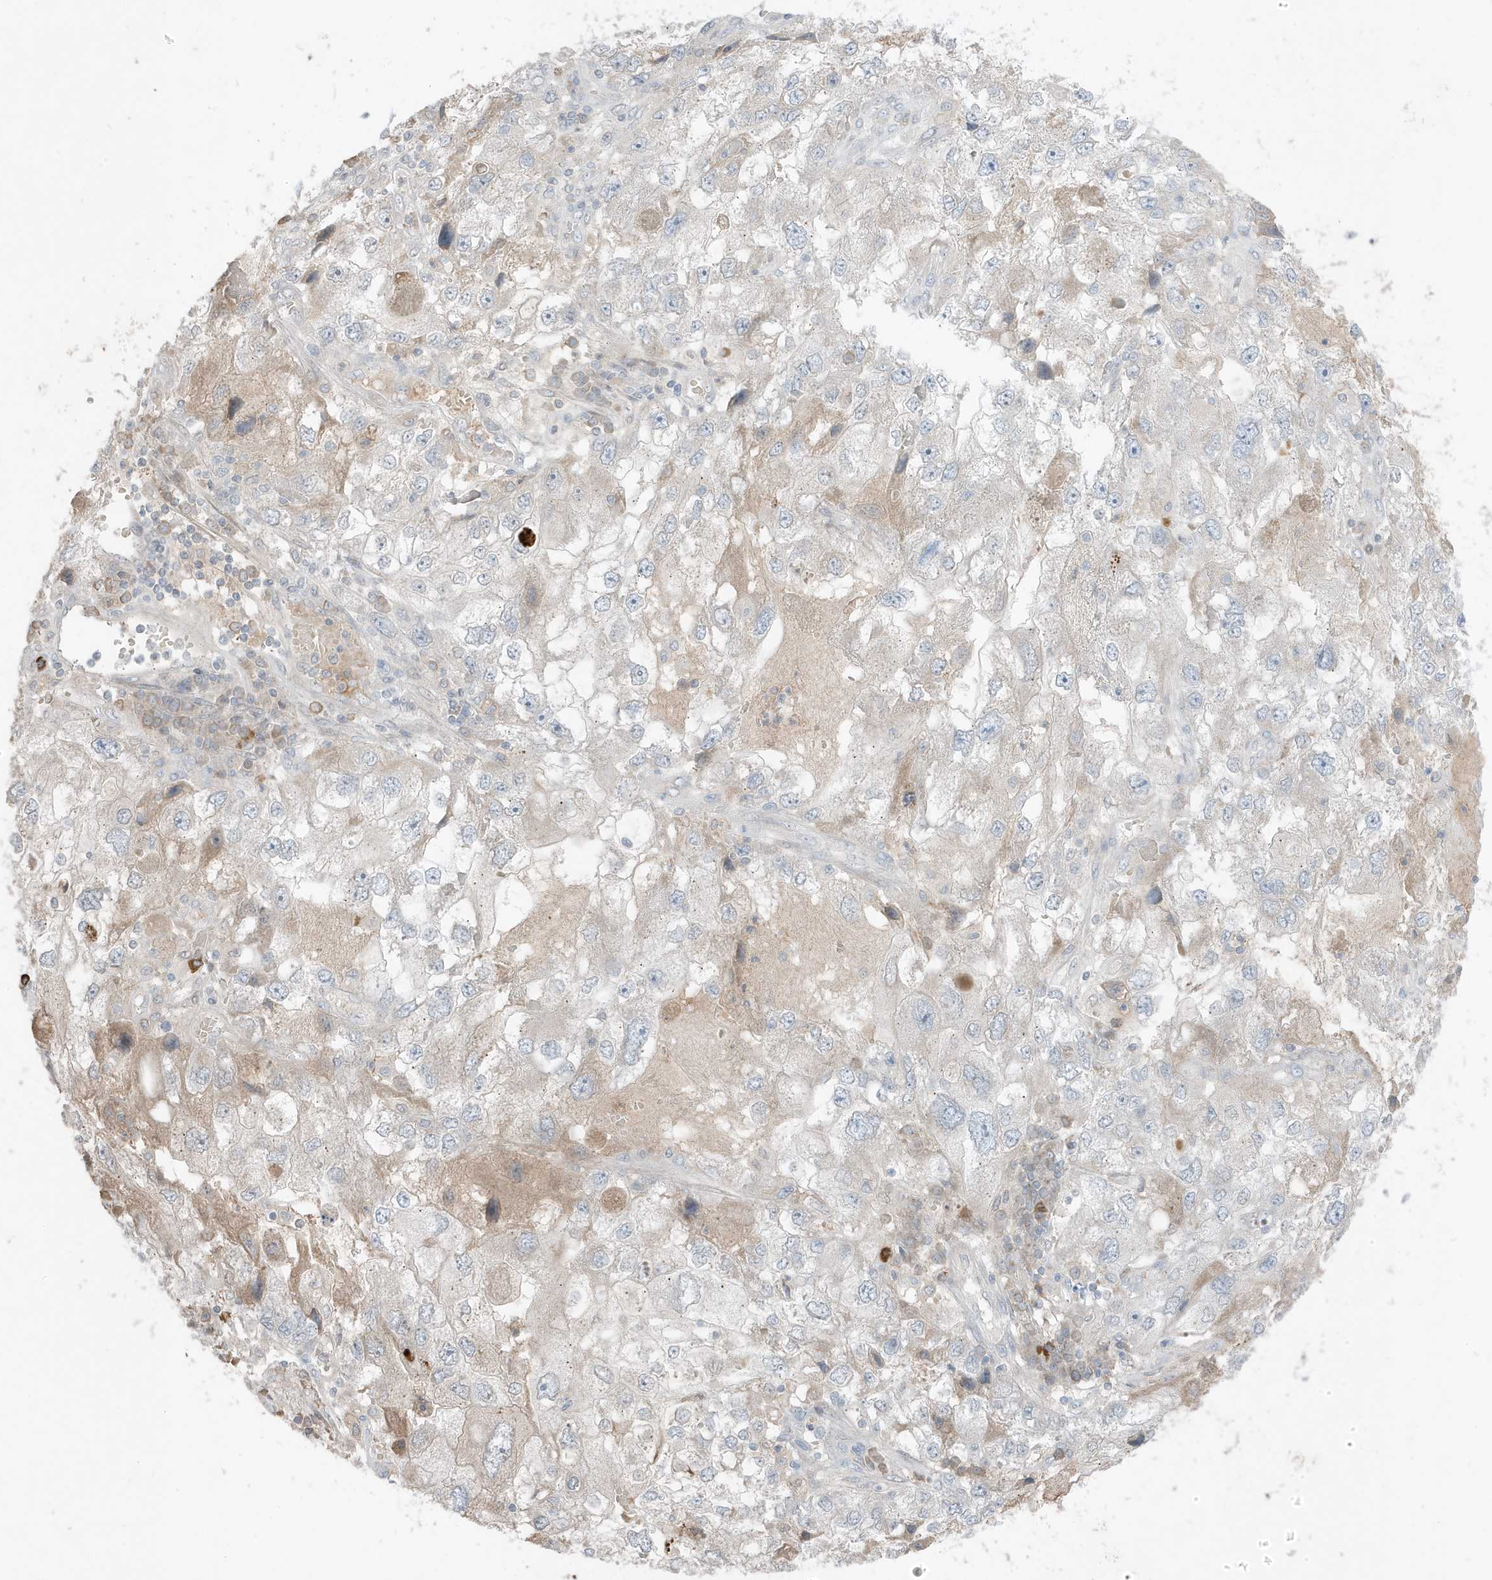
{"staining": {"intensity": "weak", "quantity": "<25%", "location": "cytoplasmic/membranous"}, "tissue": "endometrial cancer", "cell_type": "Tumor cells", "image_type": "cancer", "snomed": [{"axis": "morphology", "description": "Adenocarcinoma, NOS"}, {"axis": "topography", "description": "Endometrium"}], "caption": "IHC of human adenocarcinoma (endometrial) demonstrates no staining in tumor cells.", "gene": "FNDC1", "patient": {"sex": "female", "age": 49}}